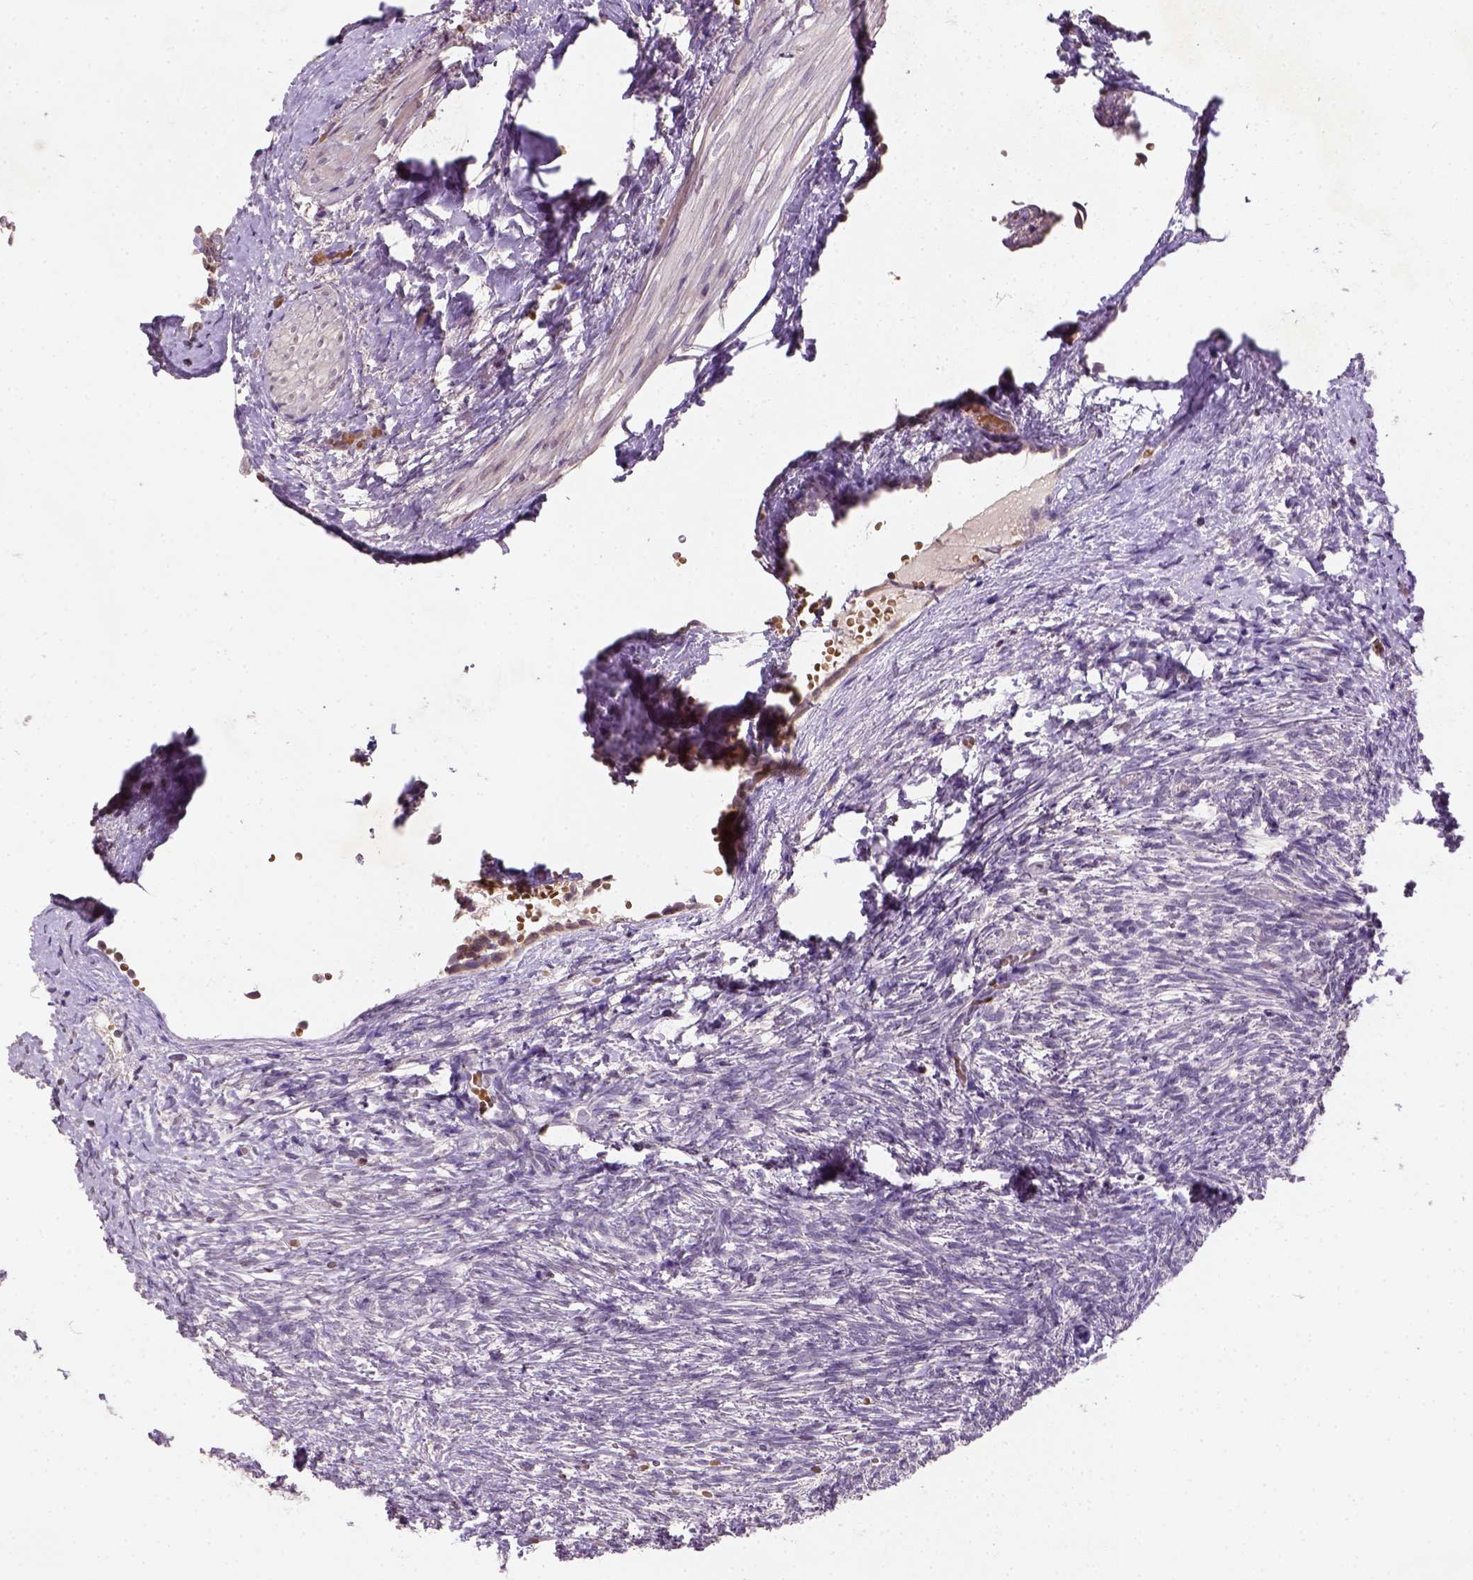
{"staining": {"intensity": "negative", "quantity": "none", "location": "none"}, "tissue": "ovary", "cell_type": "Follicle cells", "image_type": "normal", "snomed": [{"axis": "morphology", "description": "Normal tissue, NOS"}, {"axis": "topography", "description": "Ovary"}], "caption": "IHC of benign human ovary shows no expression in follicle cells. Nuclei are stained in blue.", "gene": "NUDT3", "patient": {"sex": "female", "age": 46}}